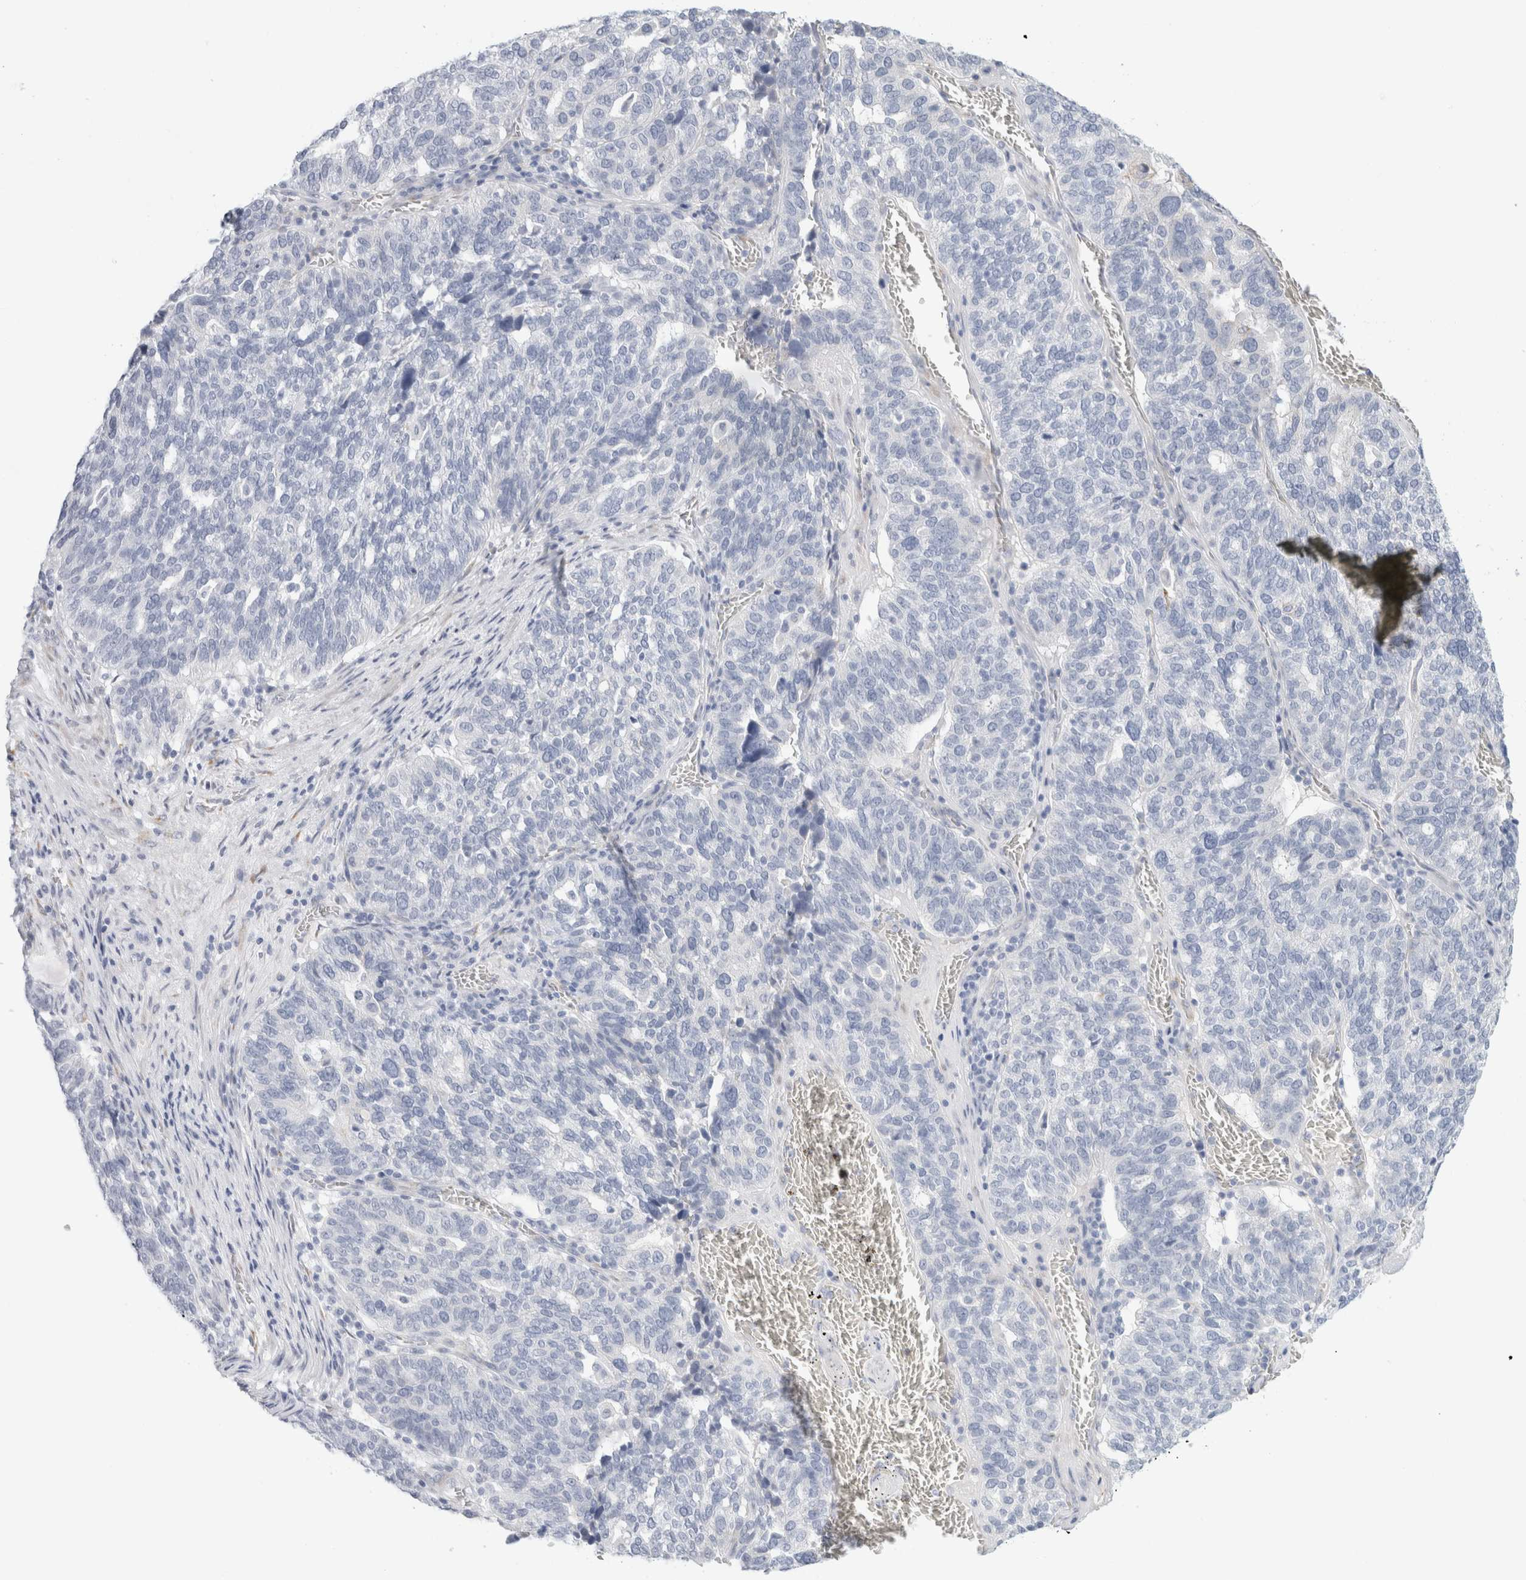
{"staining": {"intensity": "negative", "quantity": "none", "location": "none"}, "tissue": "ovarian cancer", "cell_type": "Tumor cells", "image_type": "cancer", "snomed": [{"axis": "morphology", "description": "Cystadenocarcinoma, serous, NOS"}, {"axis": "topography", "description": "Ovary"}], "caption": "This is an IHC image of serous cystadenocarcinoma (ovarian). There is no expression in tumor cells.", "gene": "RTN4", "patient": {"sex": "female", "age": 59}}